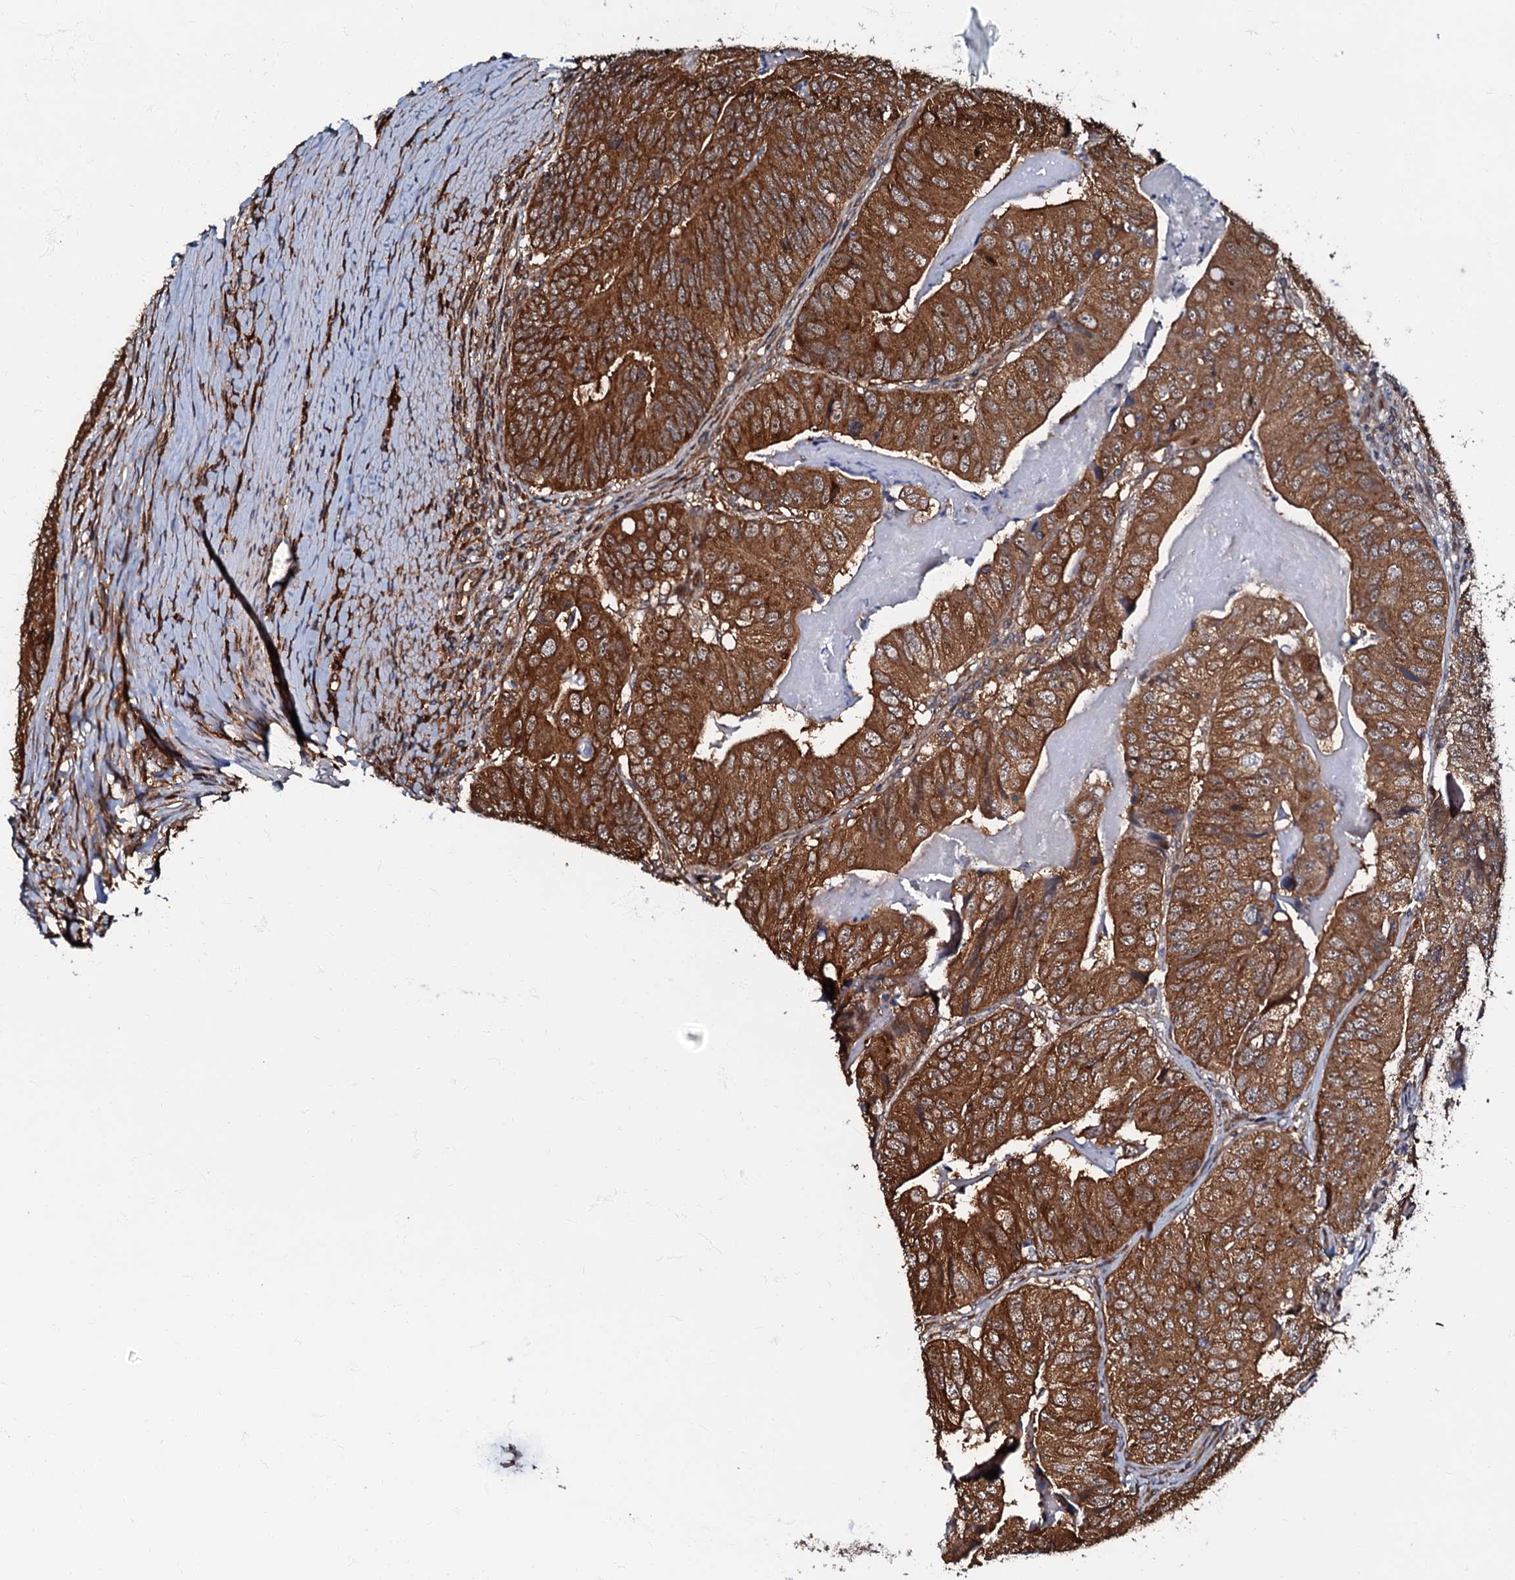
{"staining": {"intensity": "strong", "quantity": ">75%", "location": "cytoplasmic/membranous"}, "tissue": "colorectal cancer", "cell_type": "Tumor cells", "image_type": "cancer", "snomed": [{"axis": "morphology", "description": "Adenocarcinoma, NOS"}, {"axis": "topography", "description": "Colon"}], "caption": "Protein expression analysis of human adenocarcinoma (colorectal) reveals strong cytoplasmic/membranous expression in approximately >75% of tumor cells.", "gene": "OSBP", "patient": {"sex": "female", "age": 67}}